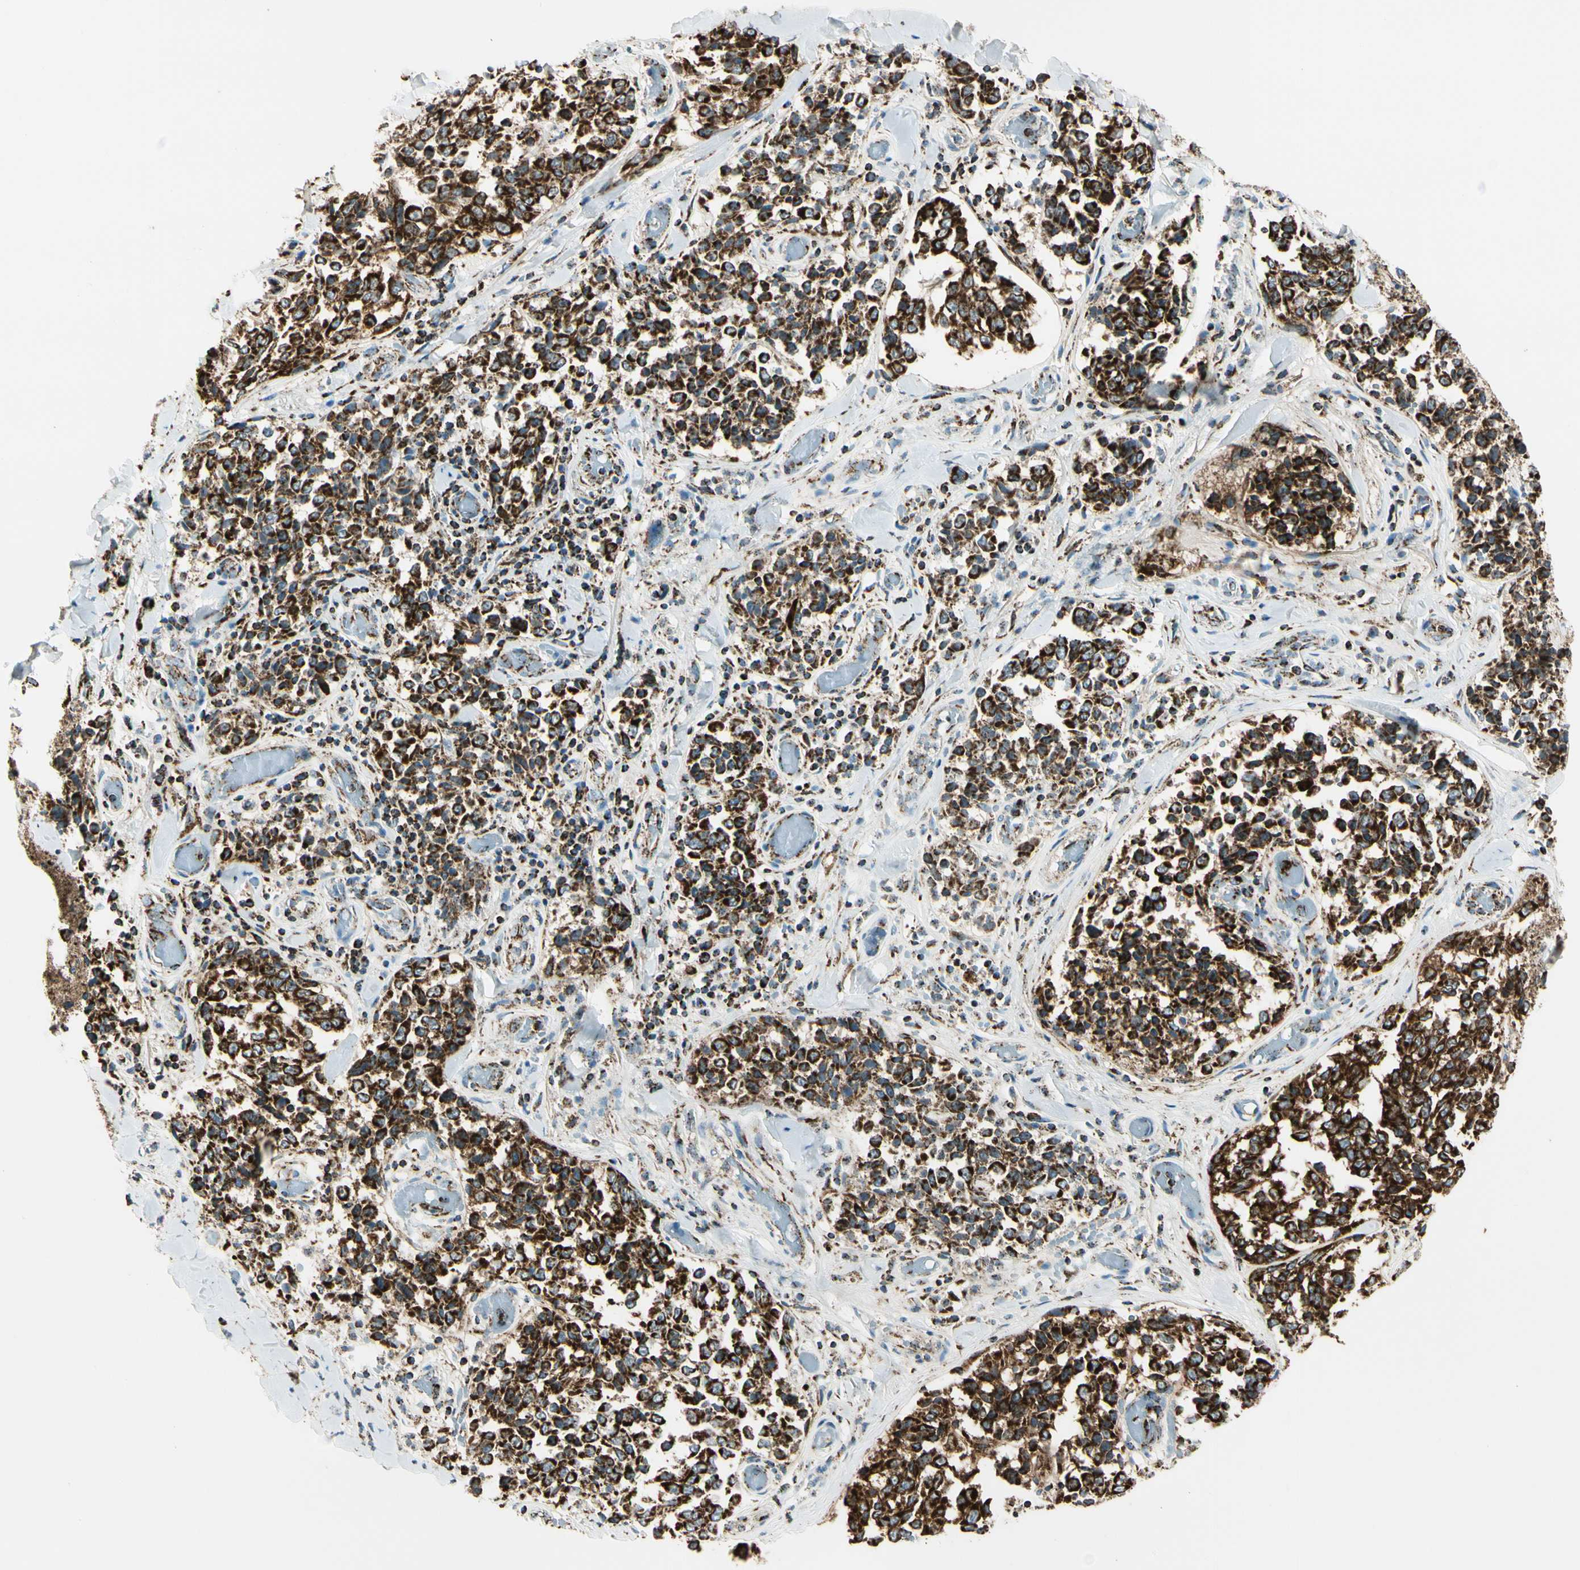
{"staining": {"intensity": "strong", "quantity": ">75%", "location": "cytoplasmic/membranous"}, "tissue": "melanoma", "cell_type": "Tumor cells", "image_type": "cancer", "snomed": [{"axis": "morphology", "description": "Malignant melanoma, NOS"}, {"axis": "topography", "description": "Skin"}], "caption": "Brown immunohistochemical staining in human malignant melanoma shows strong cytoplasmic/membranous positivity in about >75% of tumor cells.", "gene": "ME2", "patient": {"sex": "female", "age": 64}}